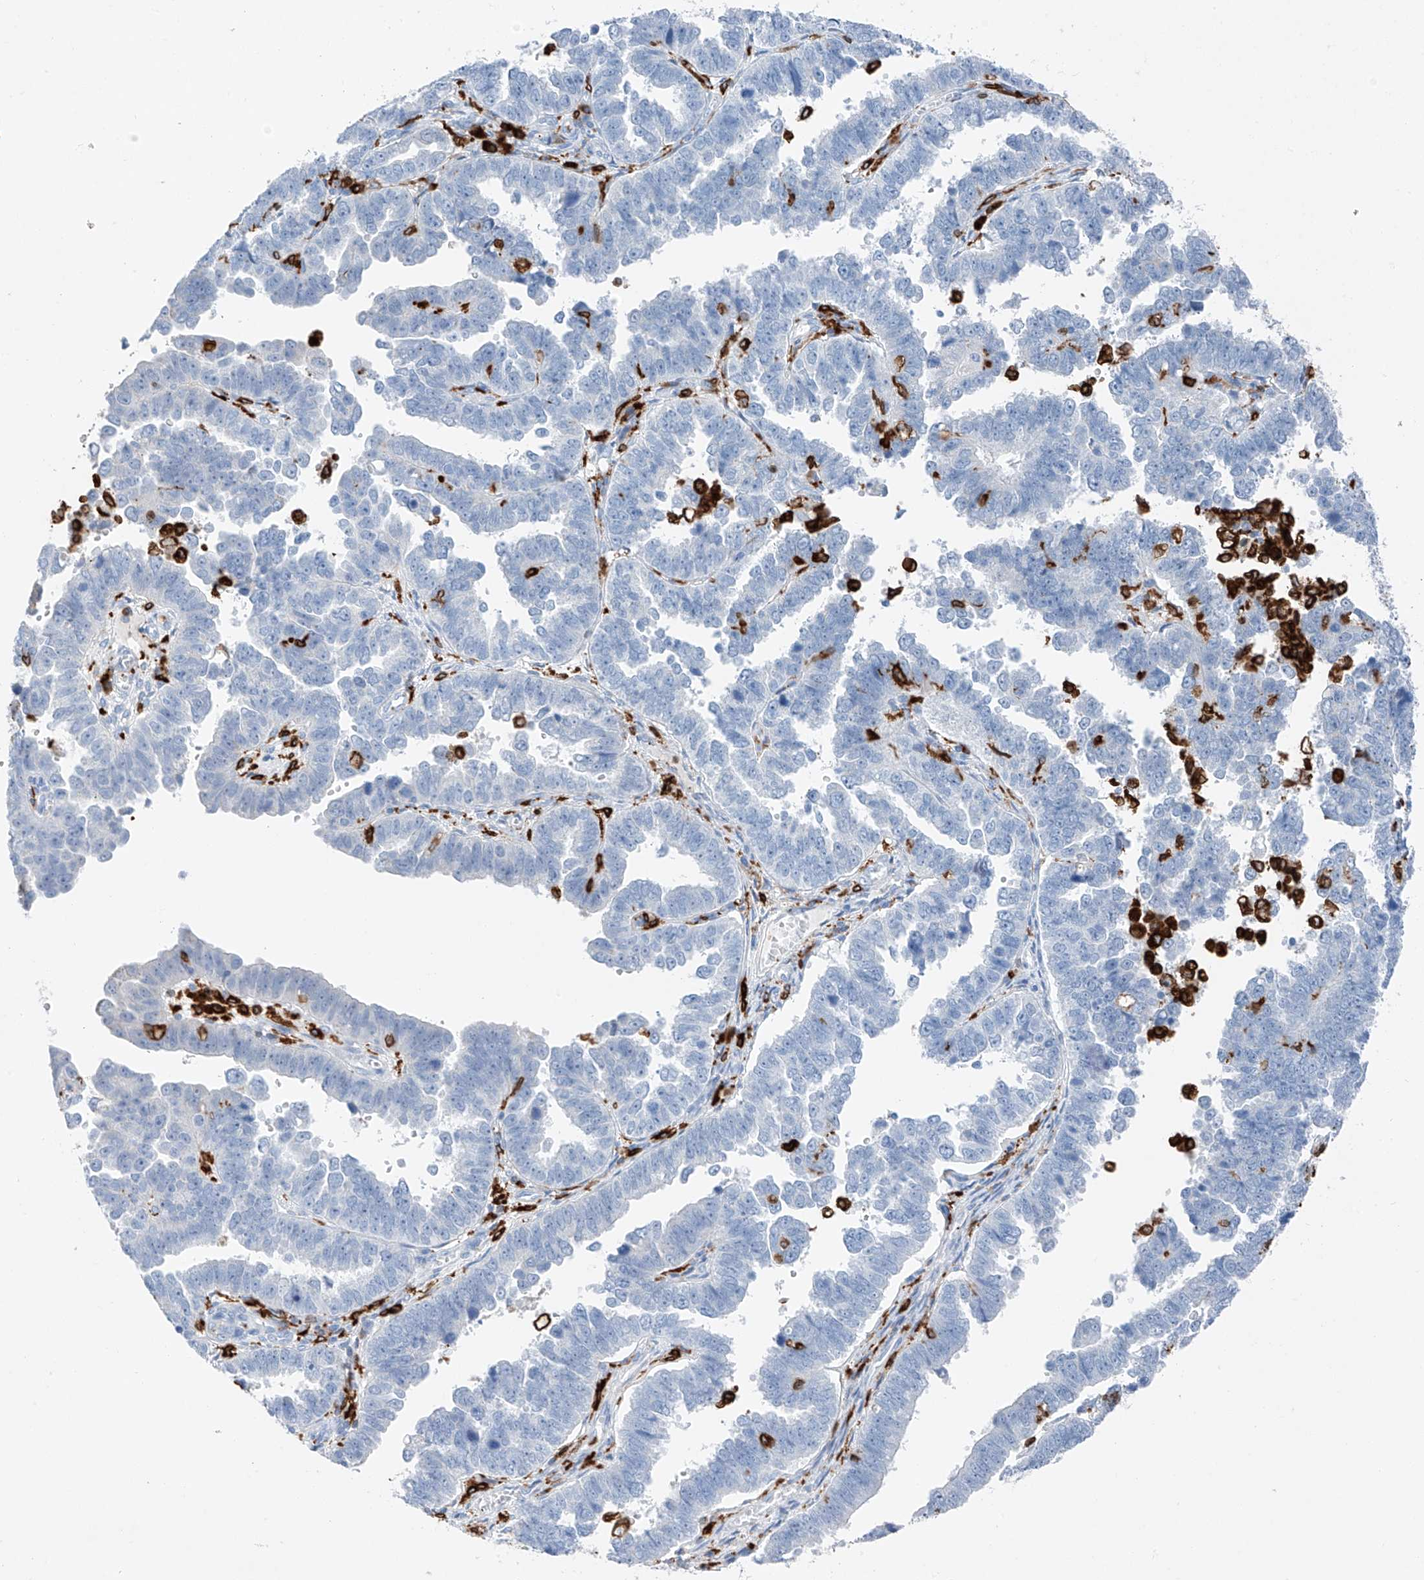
{"staining": {"intensity": "negative", "quantity": "none", "location": "none"}, "tissue": "endometrial cancer", "cell_type": "Tumor cells", "image_type": "cancer", "snomed": [{"axis": "morphology", "description": "Adenocarcinoma, NOS"}, {"axis": "topography", "description": "Endometrium"}], "caption": "DAB immunohistochemical staining of endometrial cancer demonstrates no significant positivity in tumor cells. (DAB IHC with hematoxylin counter stain).", "gene": "TBXAS1", "patient": {"sex": "female", "age": 75}}